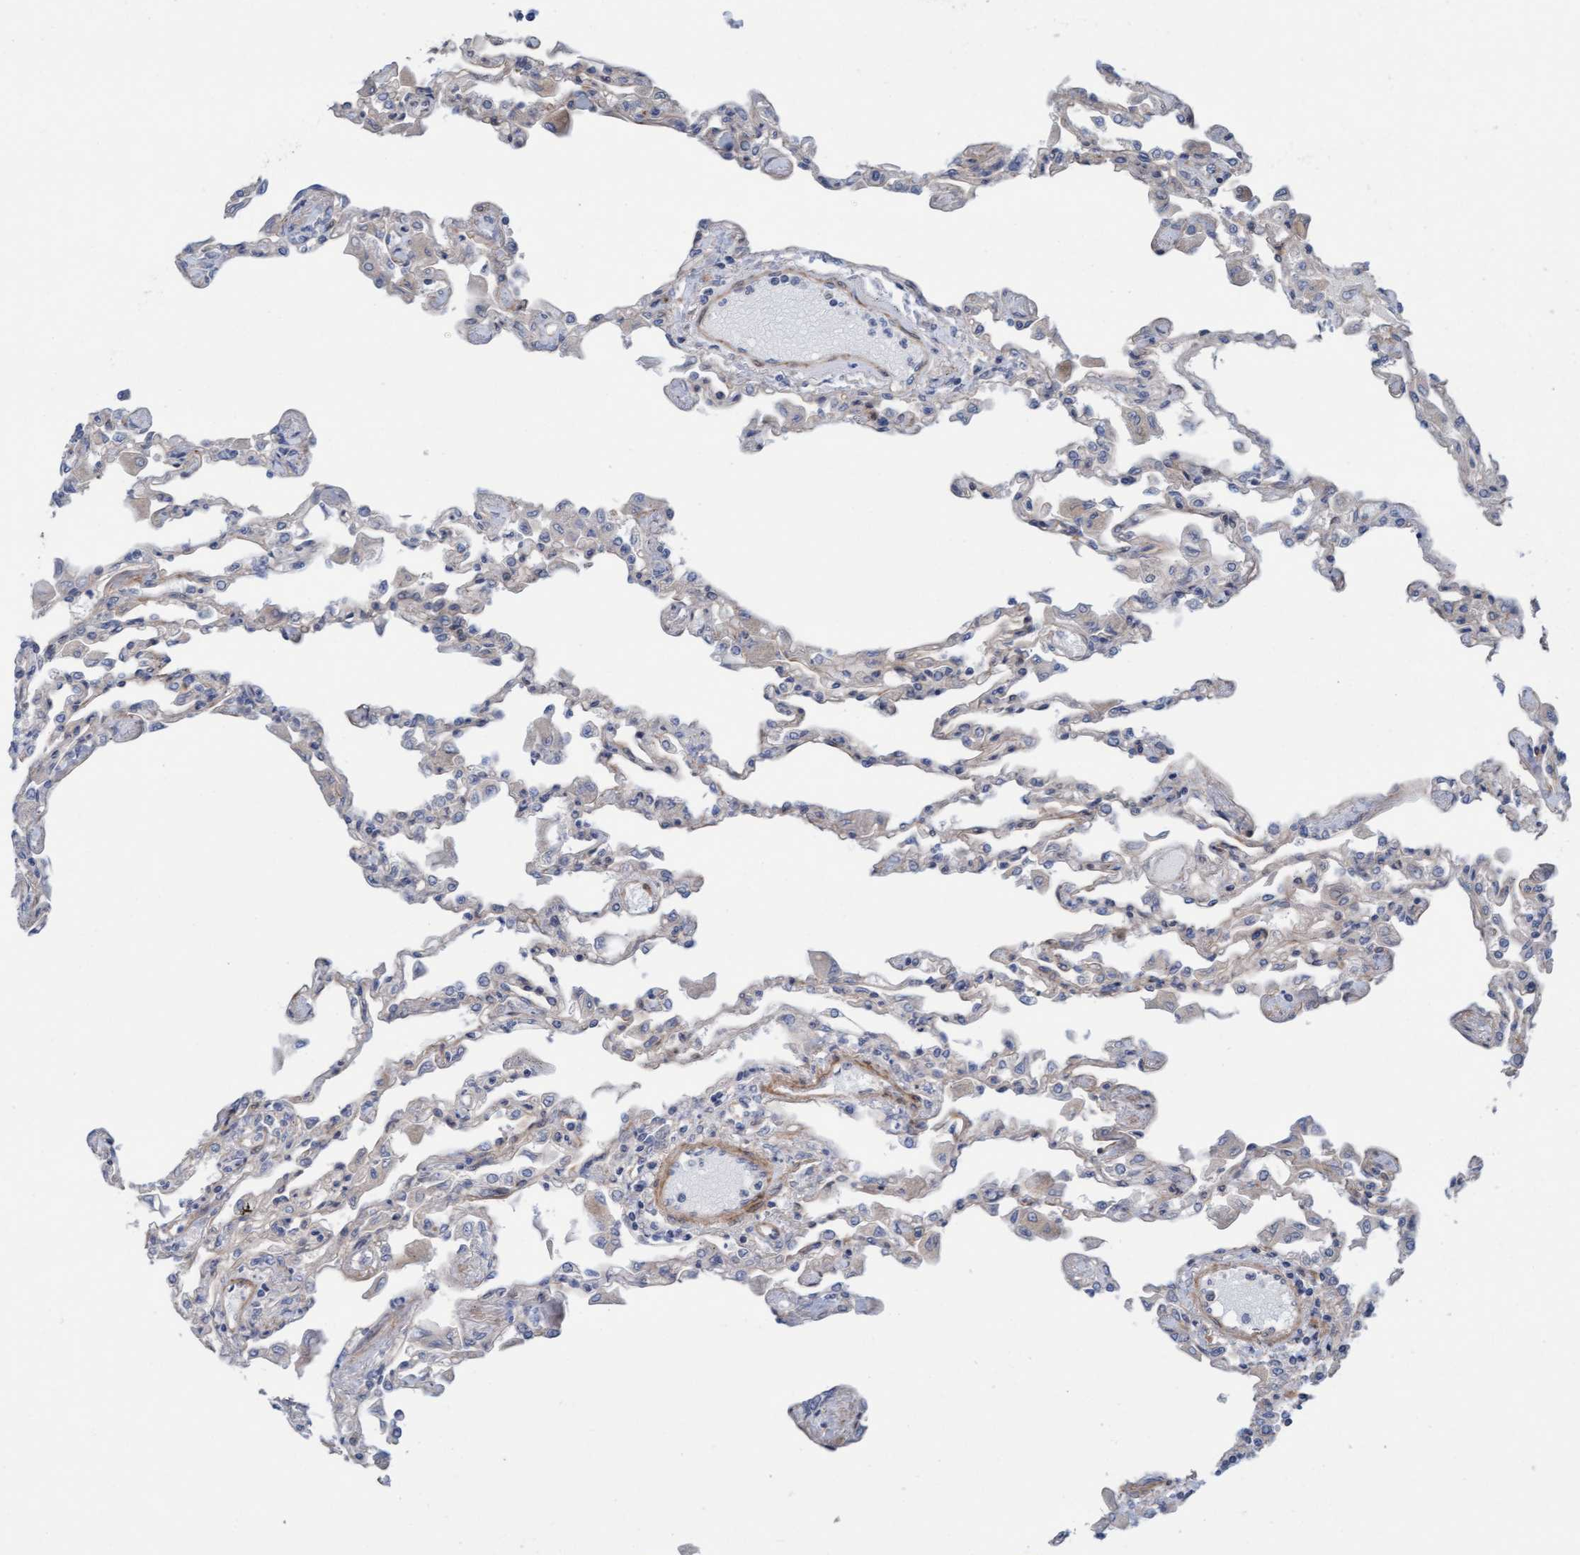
{"staining": {"intensity": "moderate", "quantity": "25%-75%", "location": "cytoplasmic/membranous"}, "tissue": "lung", "cell_type": "Alveolar cells", "image_type": "normal", "snomed": [{"axis": "morphology", "description": "Normal tissue, NOS"}, {"axis": "topography", "description": "Bronchus"}, {"axis": "topography", "description": "Lung"}], "caption": "IHC (DAB) staining of unremarkable human lung reveals moderate cytoplasmic/membranous protein positivity in about 25%-75% of alveolar cells. (DAB (3,3'-diaminobenzidine) = brown stain, brightfield microscopy at high magnification).", "gene": "CDK5RAP3", "patient": {"sex": "female", "age": 49}}